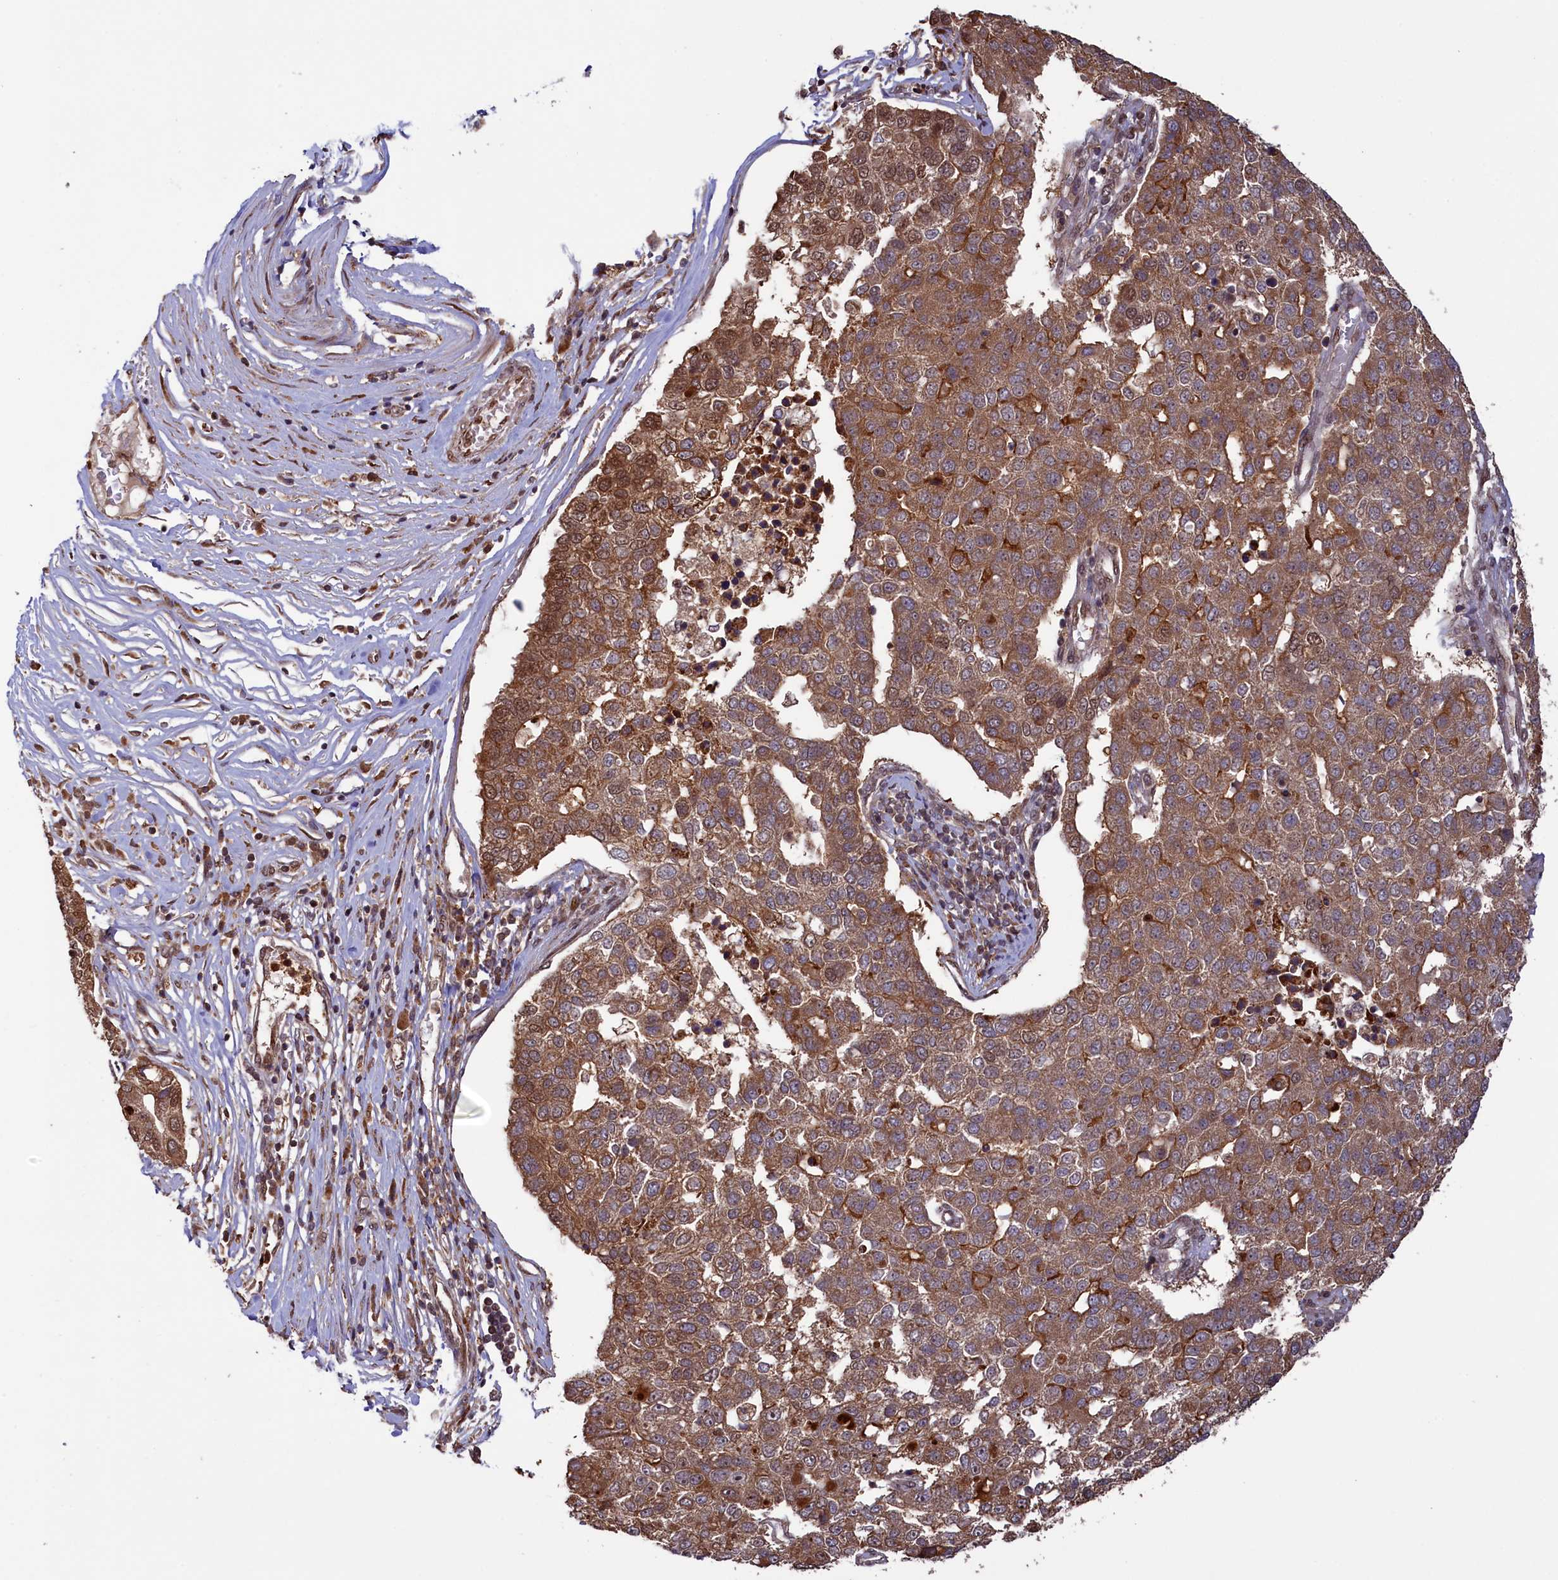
{"staining": {"intensity": "moderate", "quantity": ">75%", "location": "cytoplasmic/membranous,nuclear"}, "tissue": "pancreatic cancer", "cell_type": "Tumor cells", "image_type": "cancer", "snomed": [{"axis": "morphology", "description": "Adenocarcinoma, NOS"}, {"axis": "topography", "description": "Pancreas"}], "caption": "DAB immunohistochemical staining of human pancreatic cancer demonstrates moderate cytoplasmic/membranous and nuclear protein staining in about >75% of tumor cells.", "gene": "NAE1", "patient": {"sex": "female", "age": 61}}